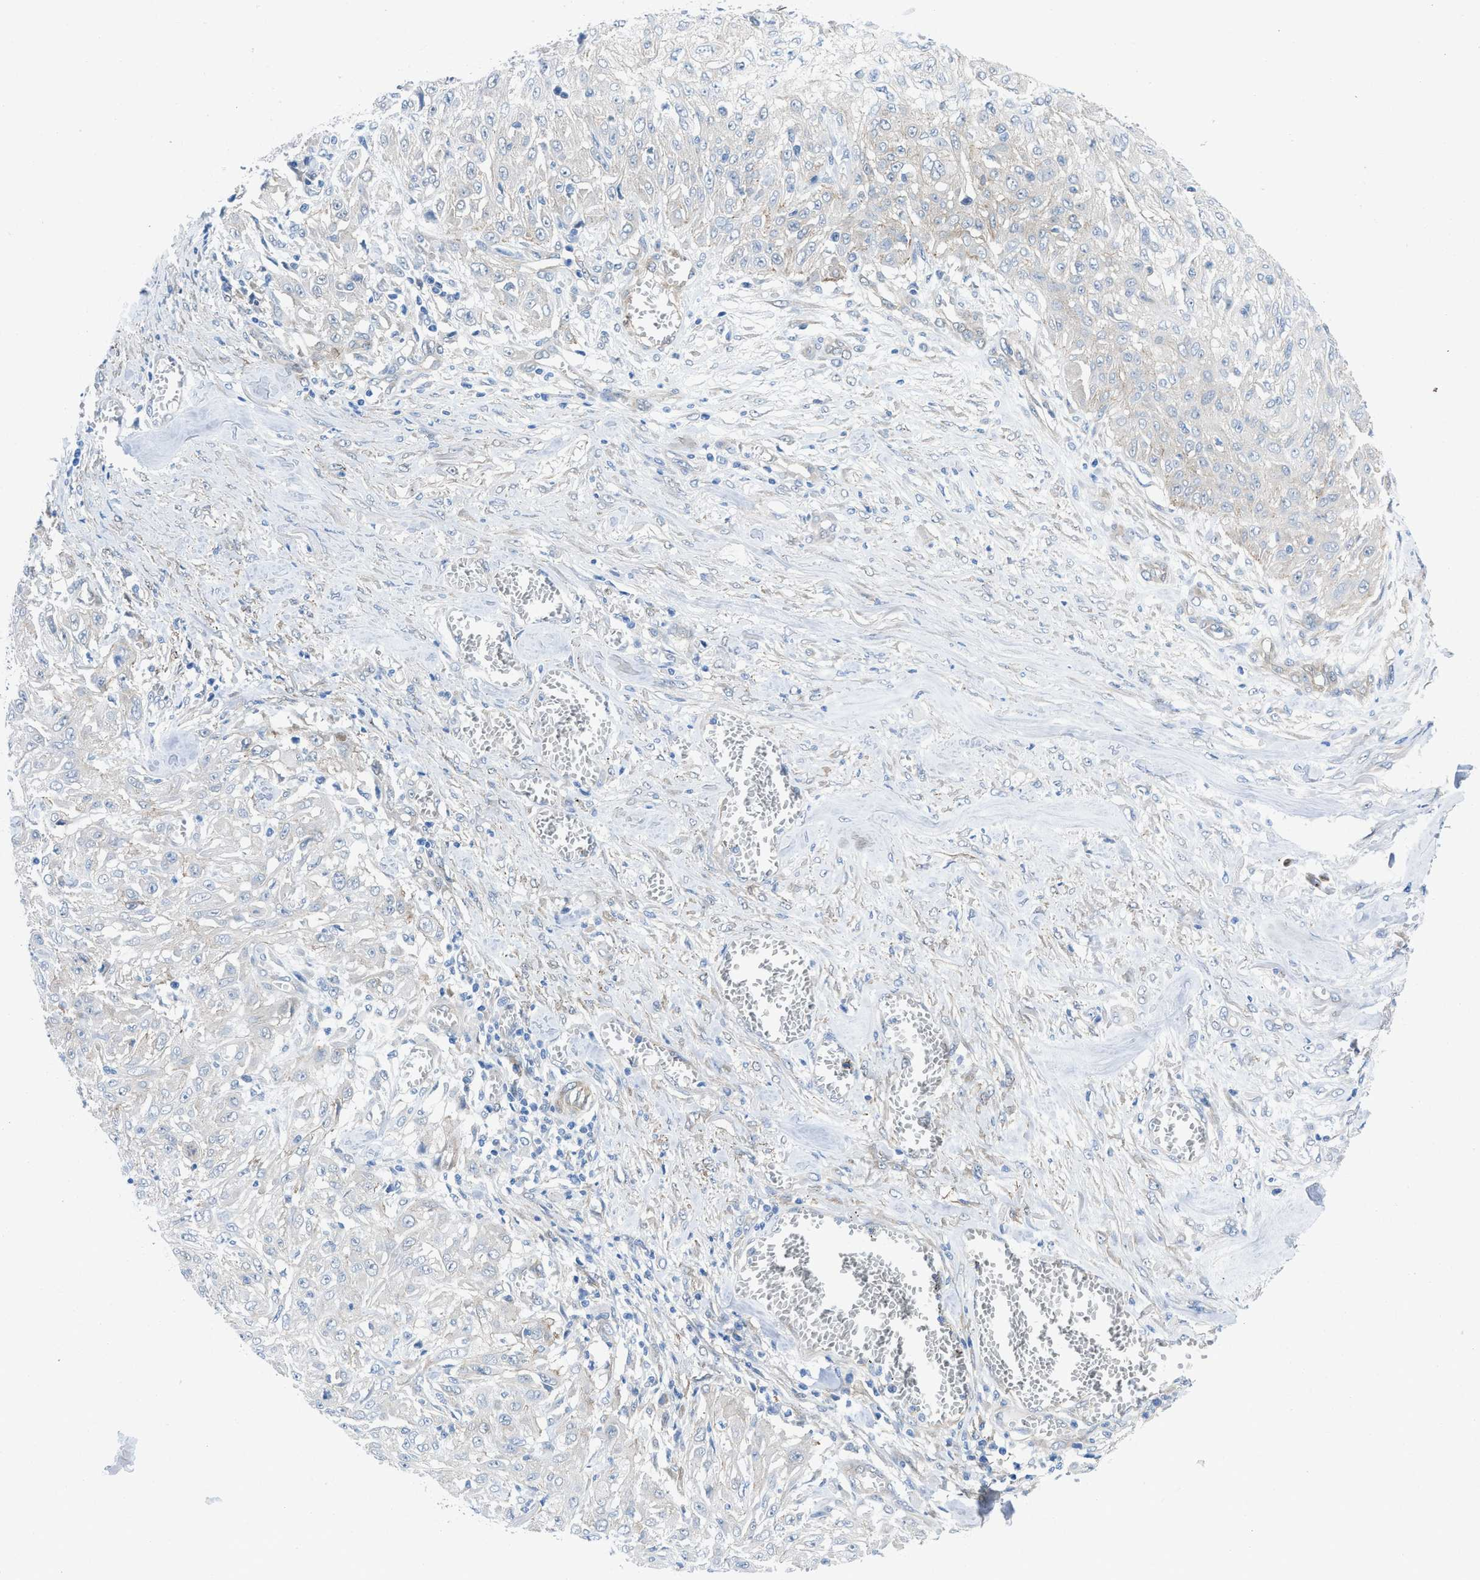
{"staining": {"intensity": "negative", "quantity": "none", "location": "none"}, "tissue": "skin cancer", "cell_type": "Tumor cells", "image_type": "cancer", "snomed": [{"axis": "morphology", "description": "Squamous cell carcinoma, NOS"}, {"axis": "morphology", "description": "Squamous cell carcinoma, metastatic, NOS"}, {"axis": "topography", "description": "Skin"}, {"axis": "topography", "description": "Lymph node"}], "caption": "Squamous cell carcinoma (skin) stained for a protein using IHC demonstrates no staining tumor cells.", "gene": "PDLIM5", "patient": {"sex": "male", "age": 75}}